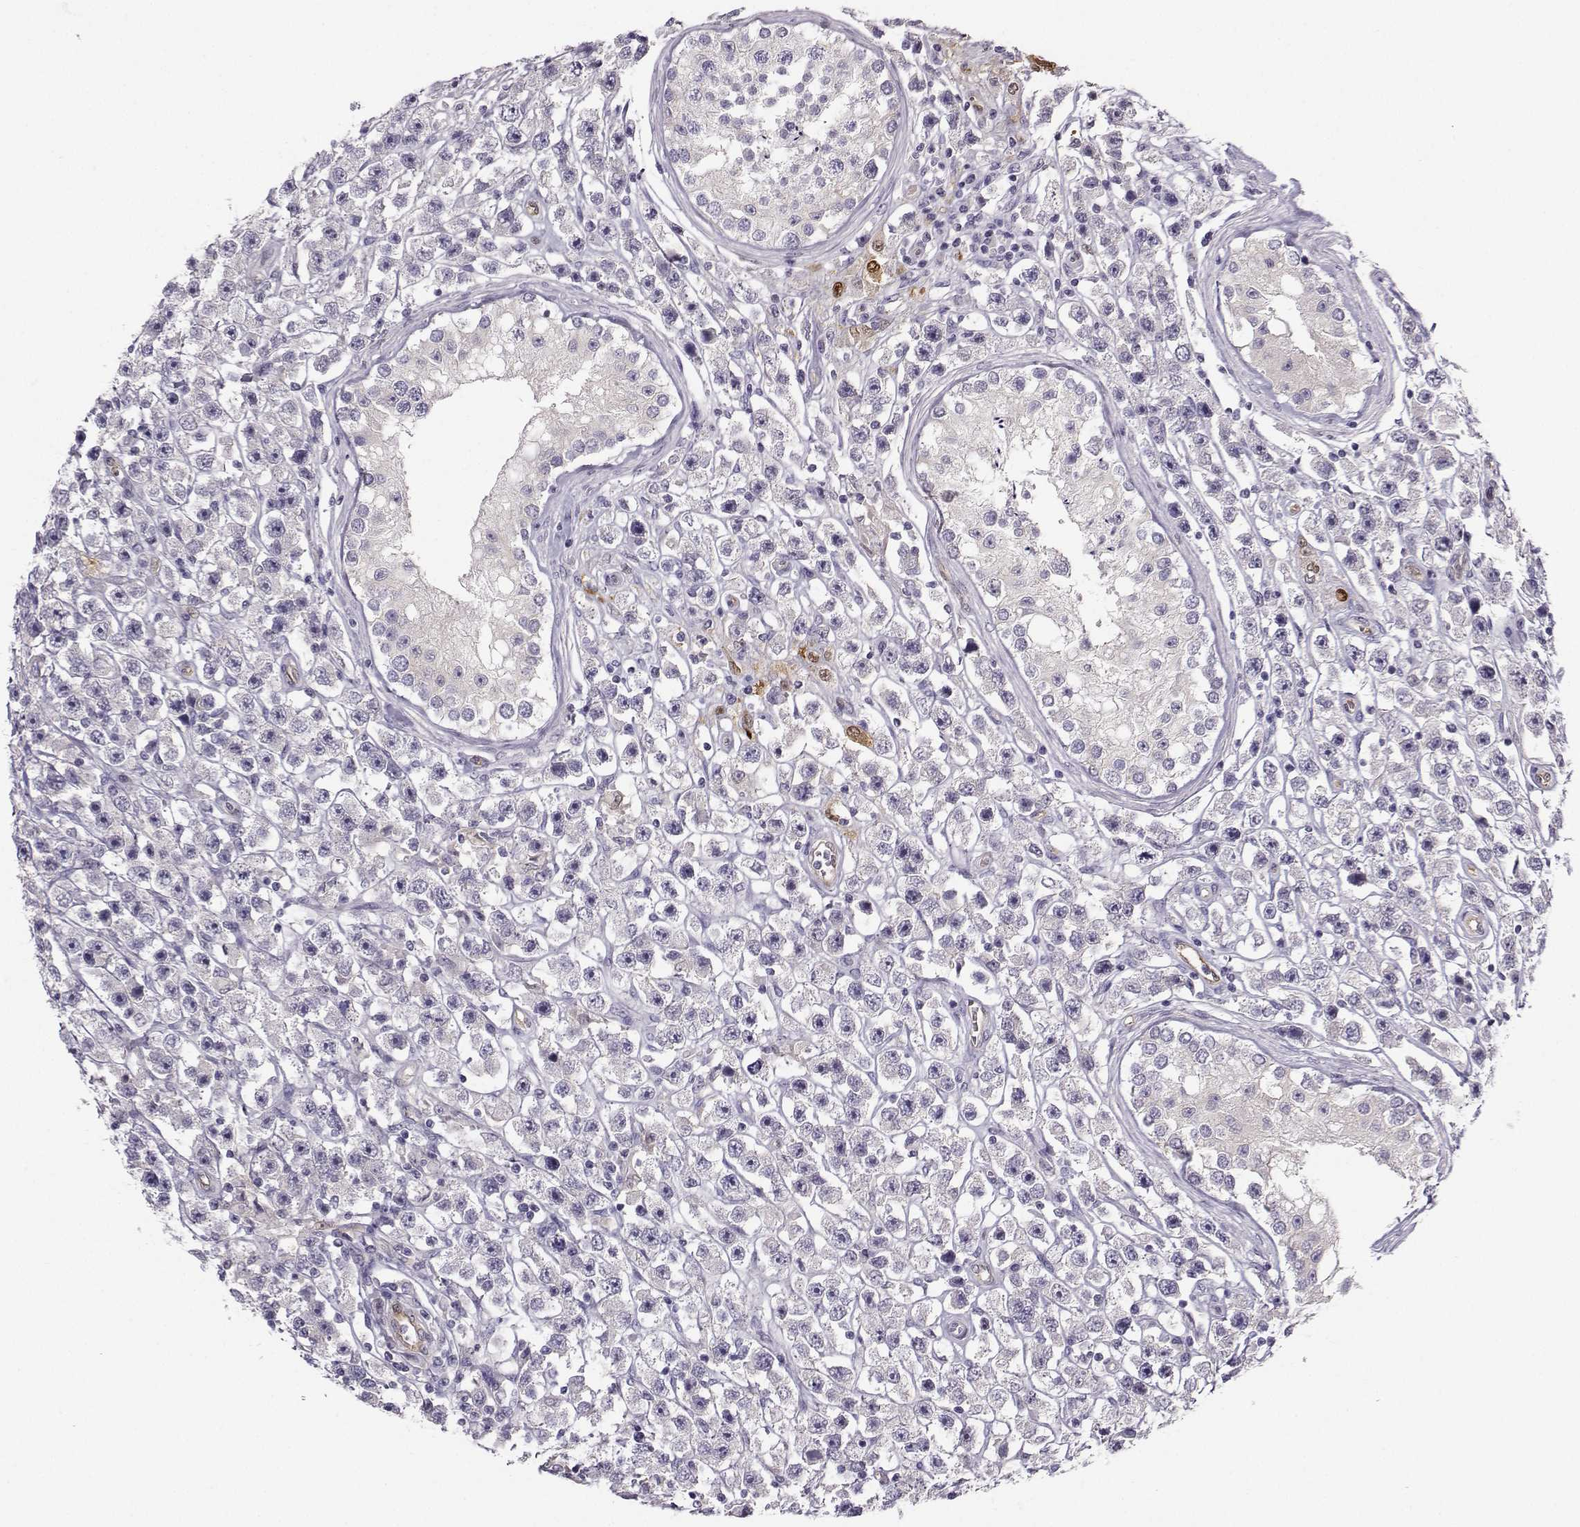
{"staining": {"intensity": "strong", "quantity": "<25%", "location": "cytoplasmic/membranous"}, "tissue": "testis cancer", "cell_type": "Tumor cells", "image_type": "cancer", "snomed": [{"axis": "morphology", "description": "Seminoma, NOS"}, {"axis": "topography", "description": "Testis"}], "caption": "Protein expression analysis of testis cancer exhibits strong cytoplasmic/membranous staining in approximately <25% of tumor cells.", "gene": "NQO1", "patient": {"sex": "male", "age": 45}}